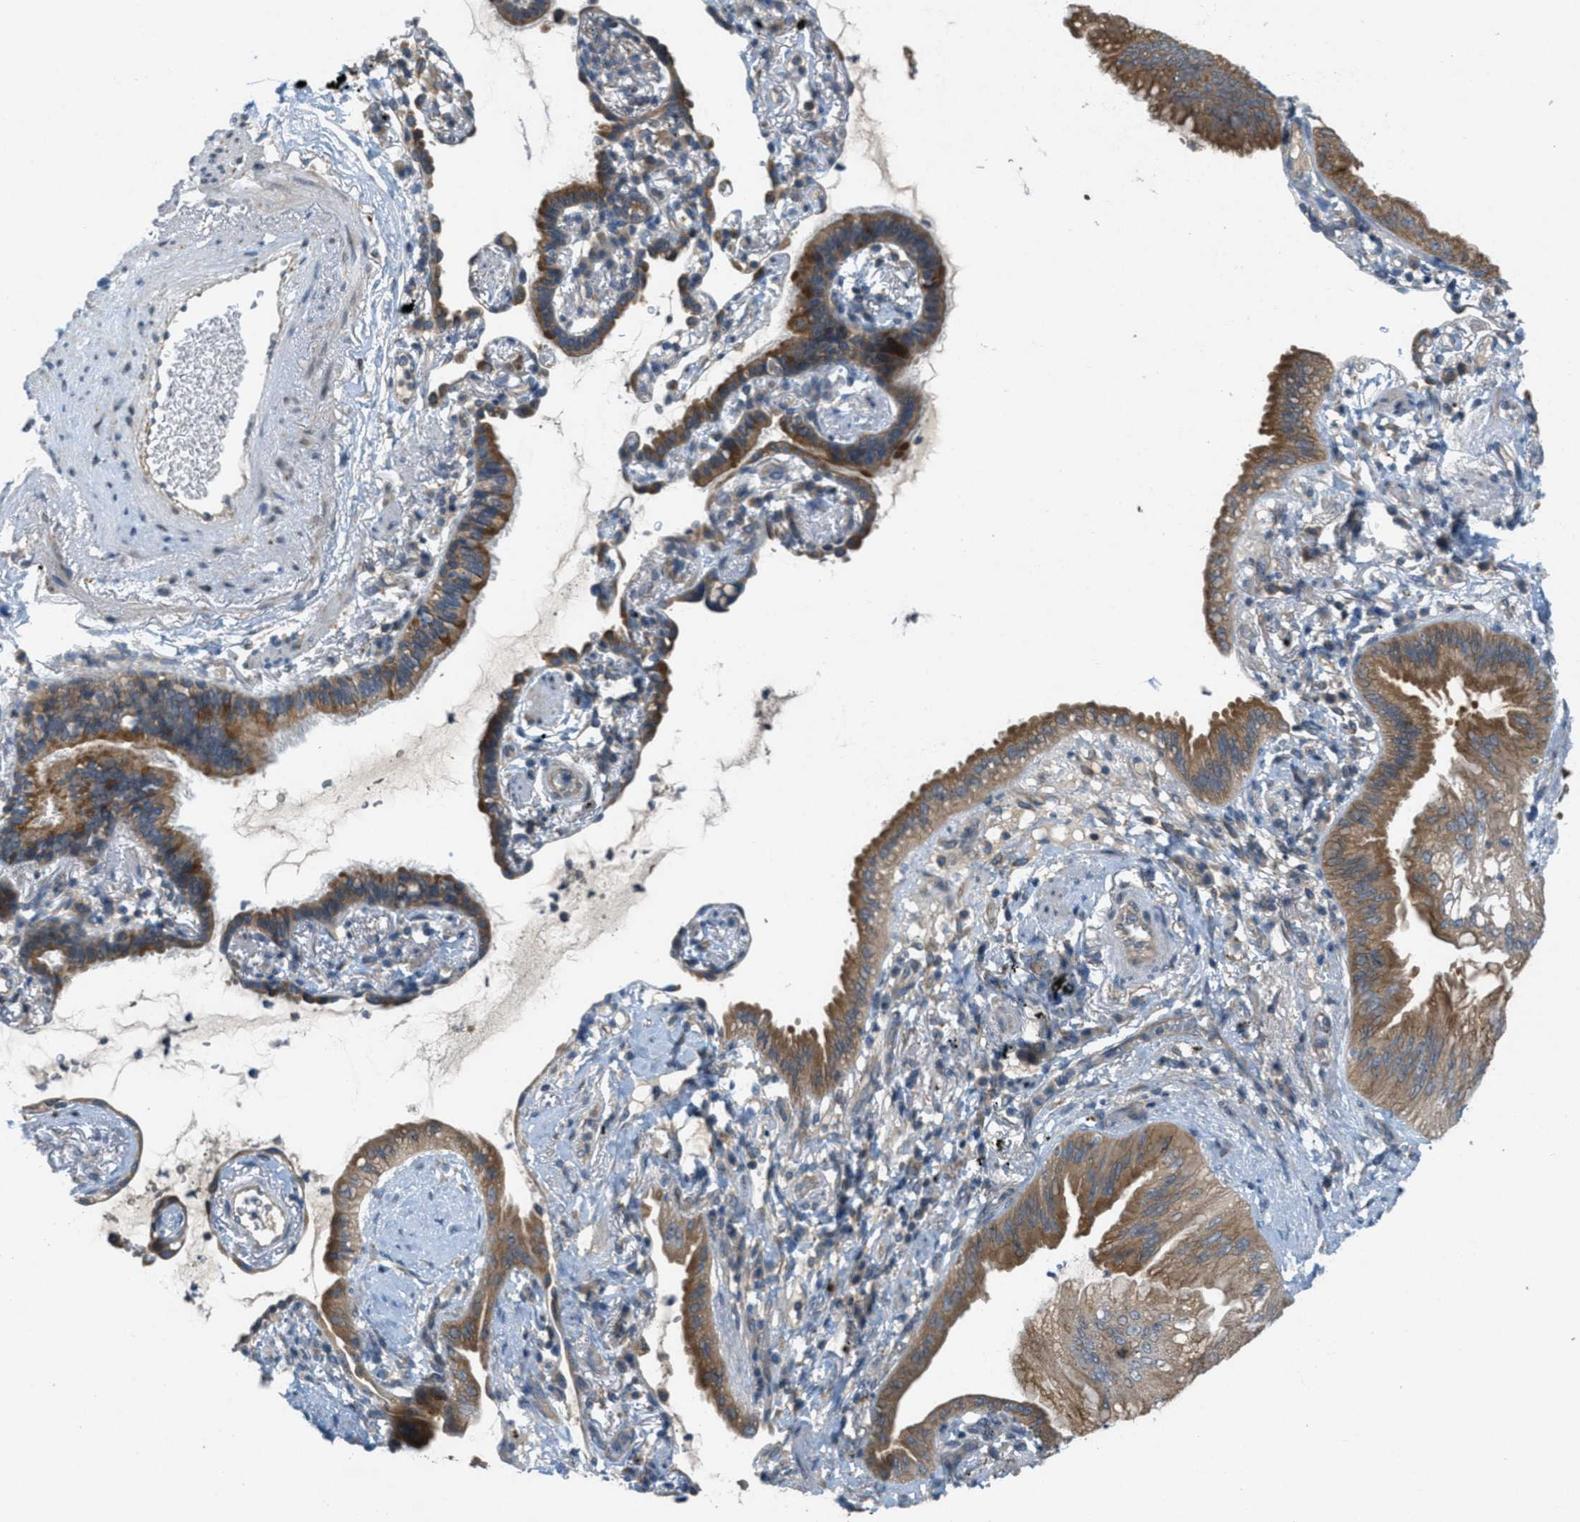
{"staining": {"intensity": "strong", "quantity": ">75%", "location": "cytoplasmic/membranous"}, "tissue": "lung cancer", "cell_type": "Tumor cells", "image_type": "cancer", "snomed": [{"axis": "morphology", "description": "Normal tissue, NOS"}, {"axis": "morphology", "description": "Adenocarcinoma, NOS"}, {"axis": "topography", "description": "Bronchus"}, {"axis": "topography", "description": "Lung"}], "caption": "This is an image of immunohistochemistry (IHC) staining of lung adenocarcinoma, which shows strong staining in the cytoplasmic/membranous of tumor cells.", "gene": "SIGMAR1", "patient": {"sex": "female", "age": 70}}